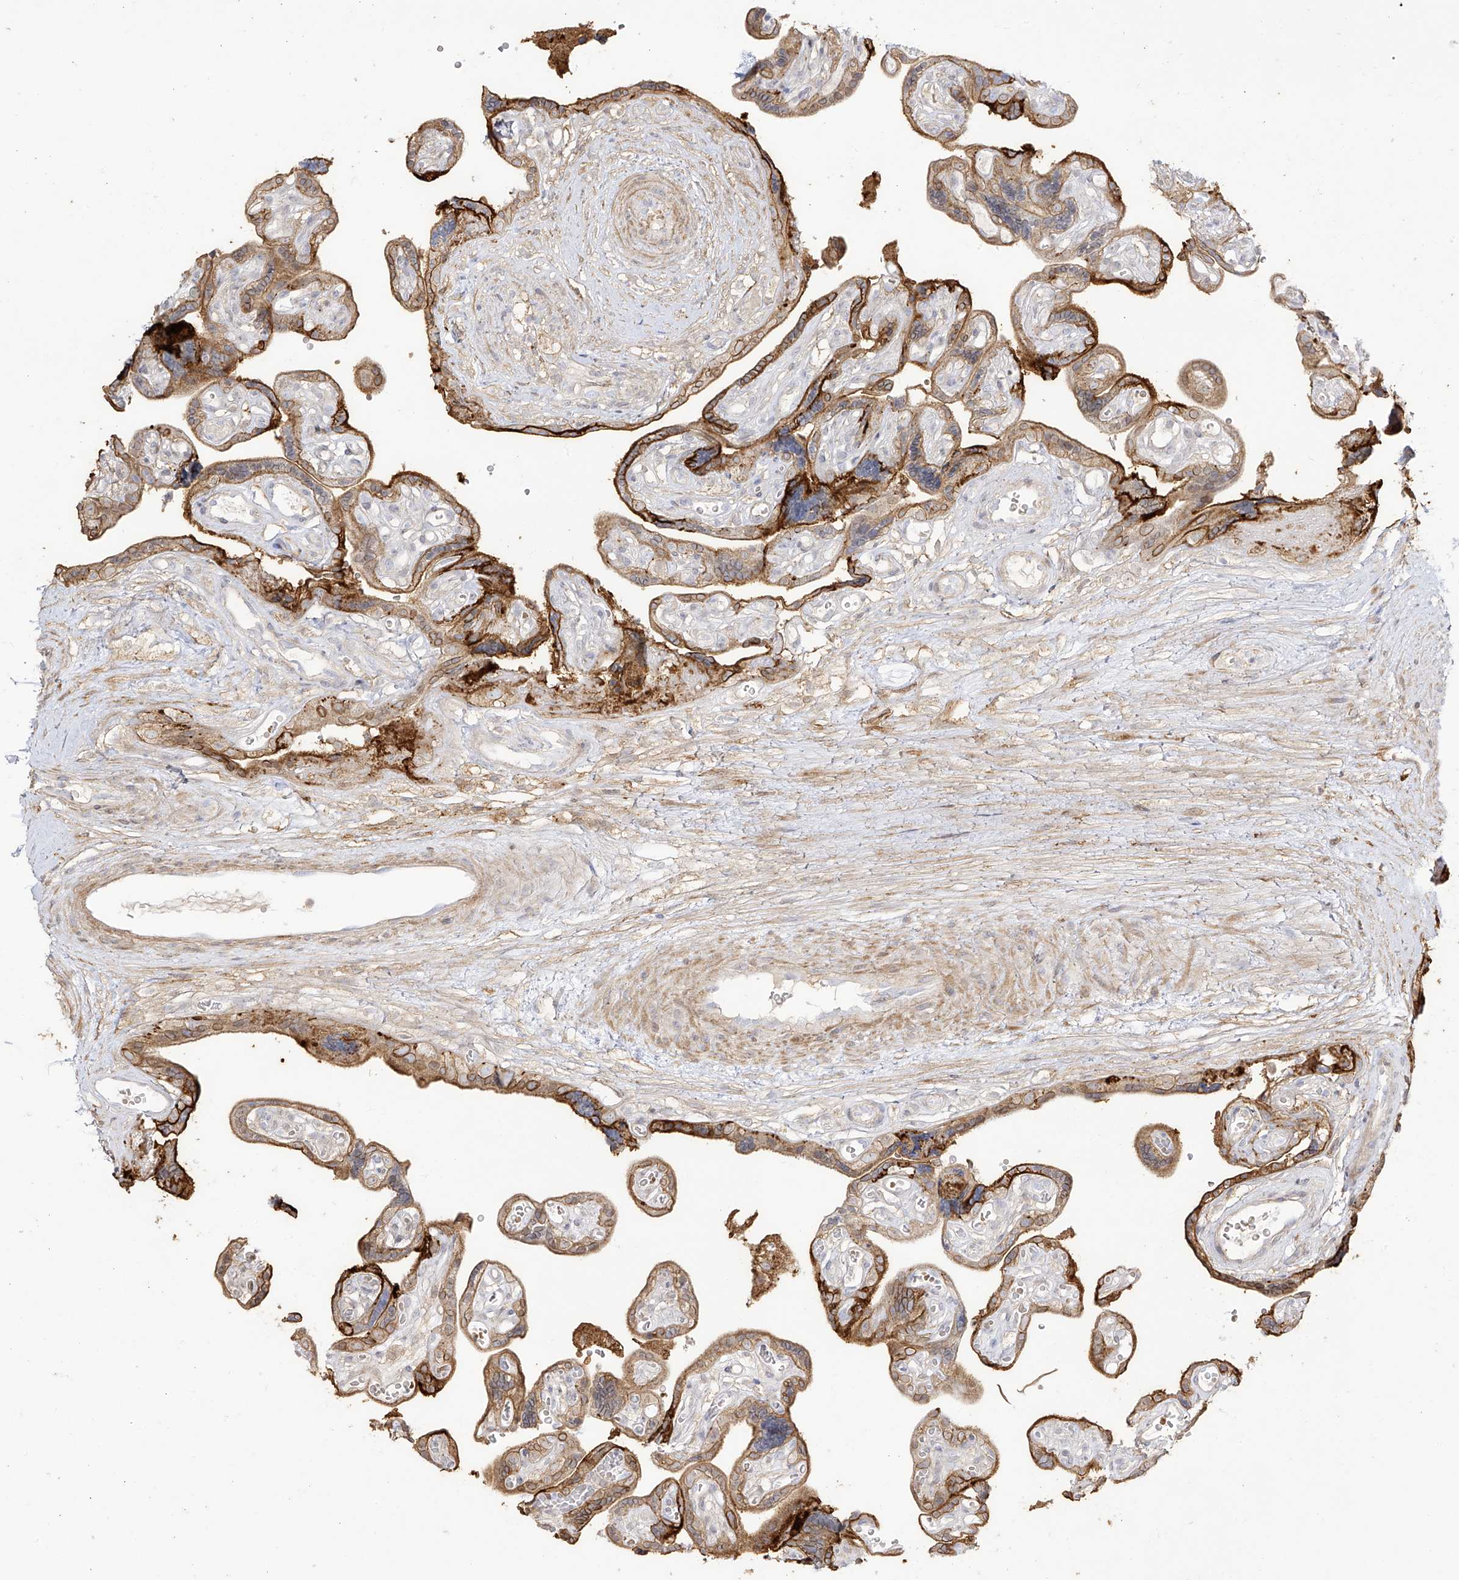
{"staining": {"intensity": "moderate", "quantity": "25%-75%", "location": "cytoplasmic/membranous"}, "tissue": "placenta", "cell_type": "Decidual cells", "image_type": "normal", "snomed": [{"axis": "morphology", "description": "Normal tissue, NOS"}, {"axis": "topography", "description": "Placenta"}], "caption": "Decidual cells display medium levels of moderate cytoplasmic/membranous staining in about 25%-75% of cells in normal human placenta.", "gene": "ZGRF1", "patient": {"sex": "female", "age": 30}}